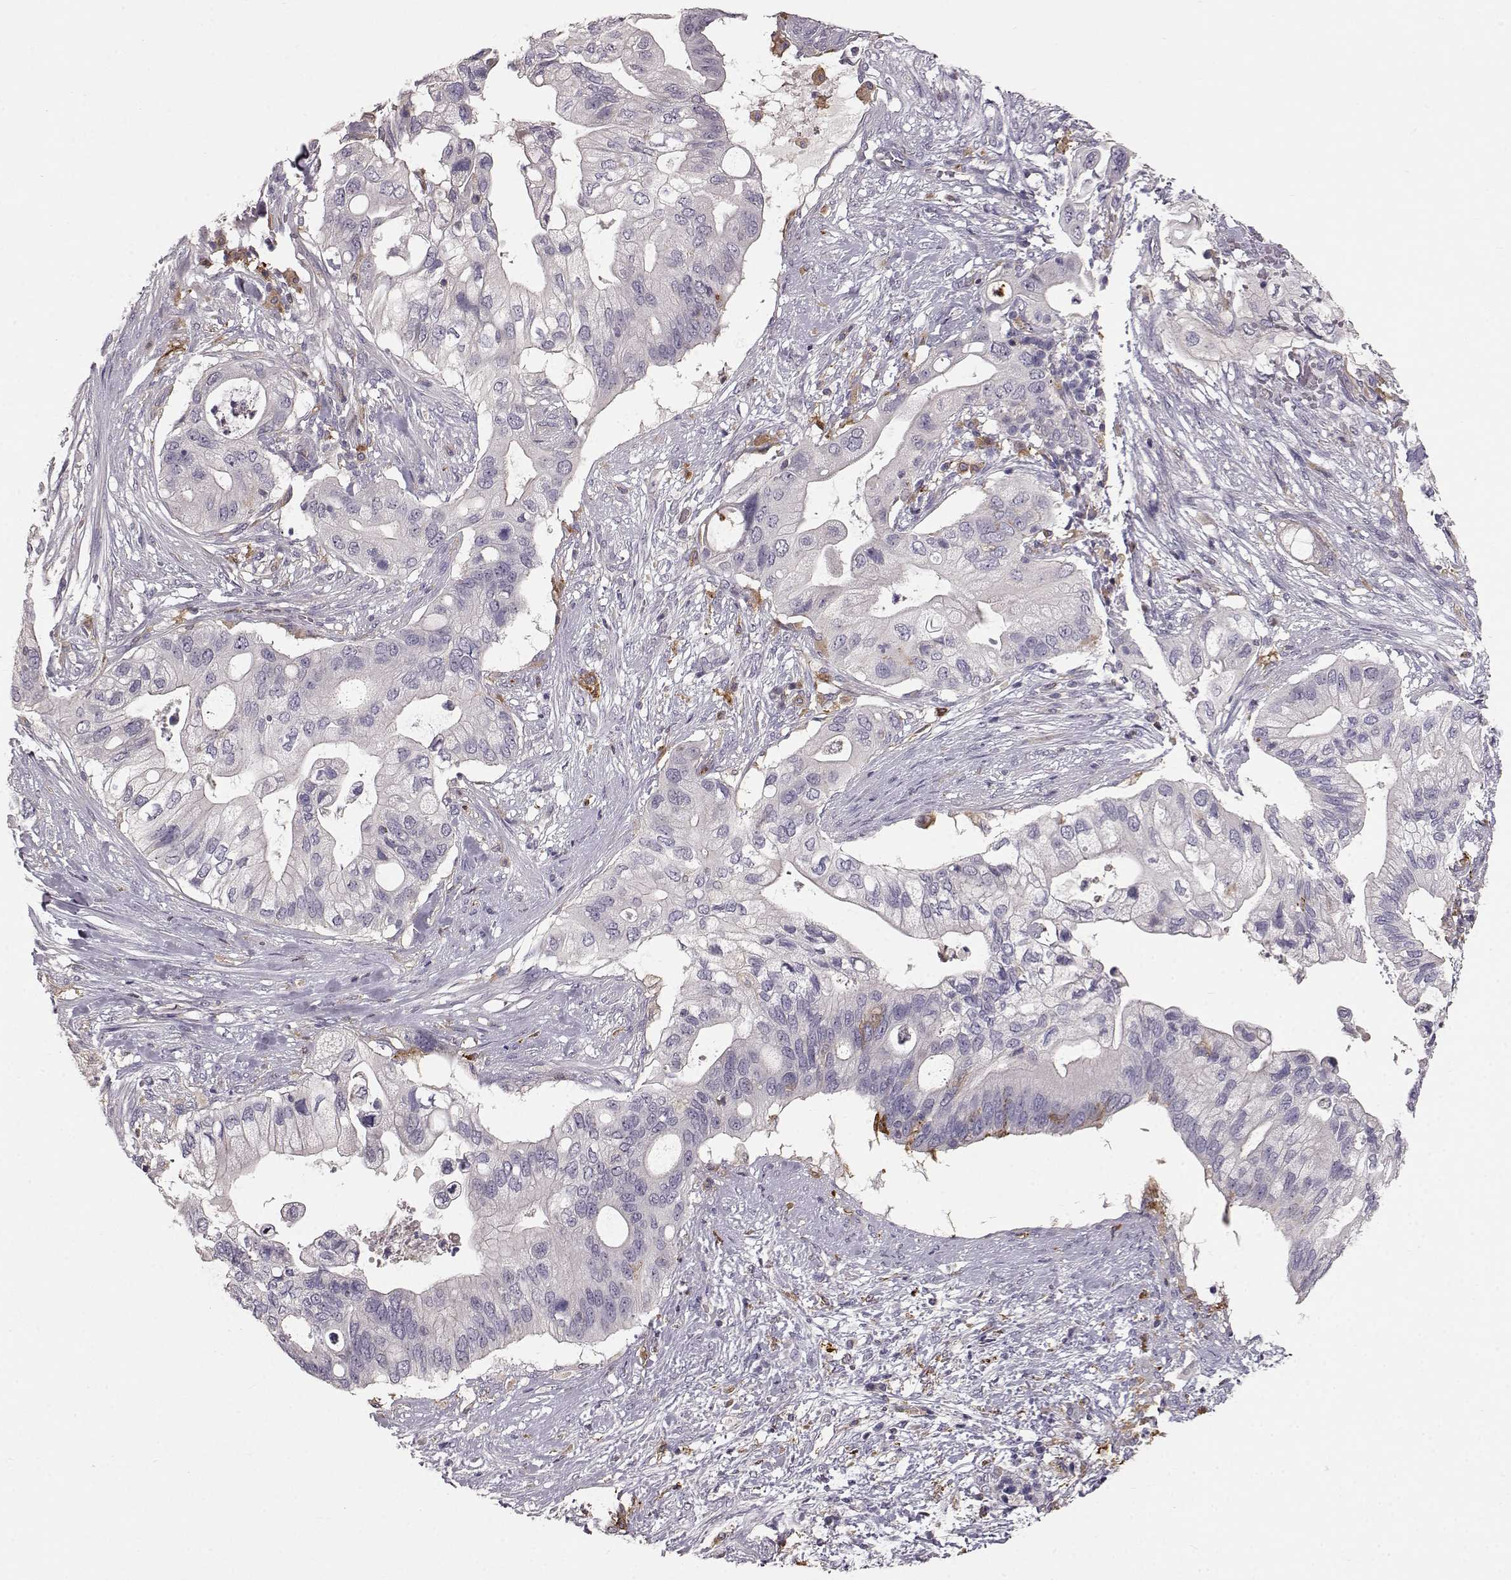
{"staining": {"intensity": "negative", "quantity": "none", "location": "none"}, "tissue": "pancreatic cancer", "cell_type": "Tumor cells", "image_type": "cancer", "snomed": [{"axis": "morphology", "description": "Adenocarcinoma, NOS"}, {"axis": "topography", "description": "Pancreas"}], "caption": "A photomicrograph of human pancreatic adenocarcinoma is negative for staining in tumor cells.", "gene": "CCNF", "patient": {"sex": "female", "age": 72}}